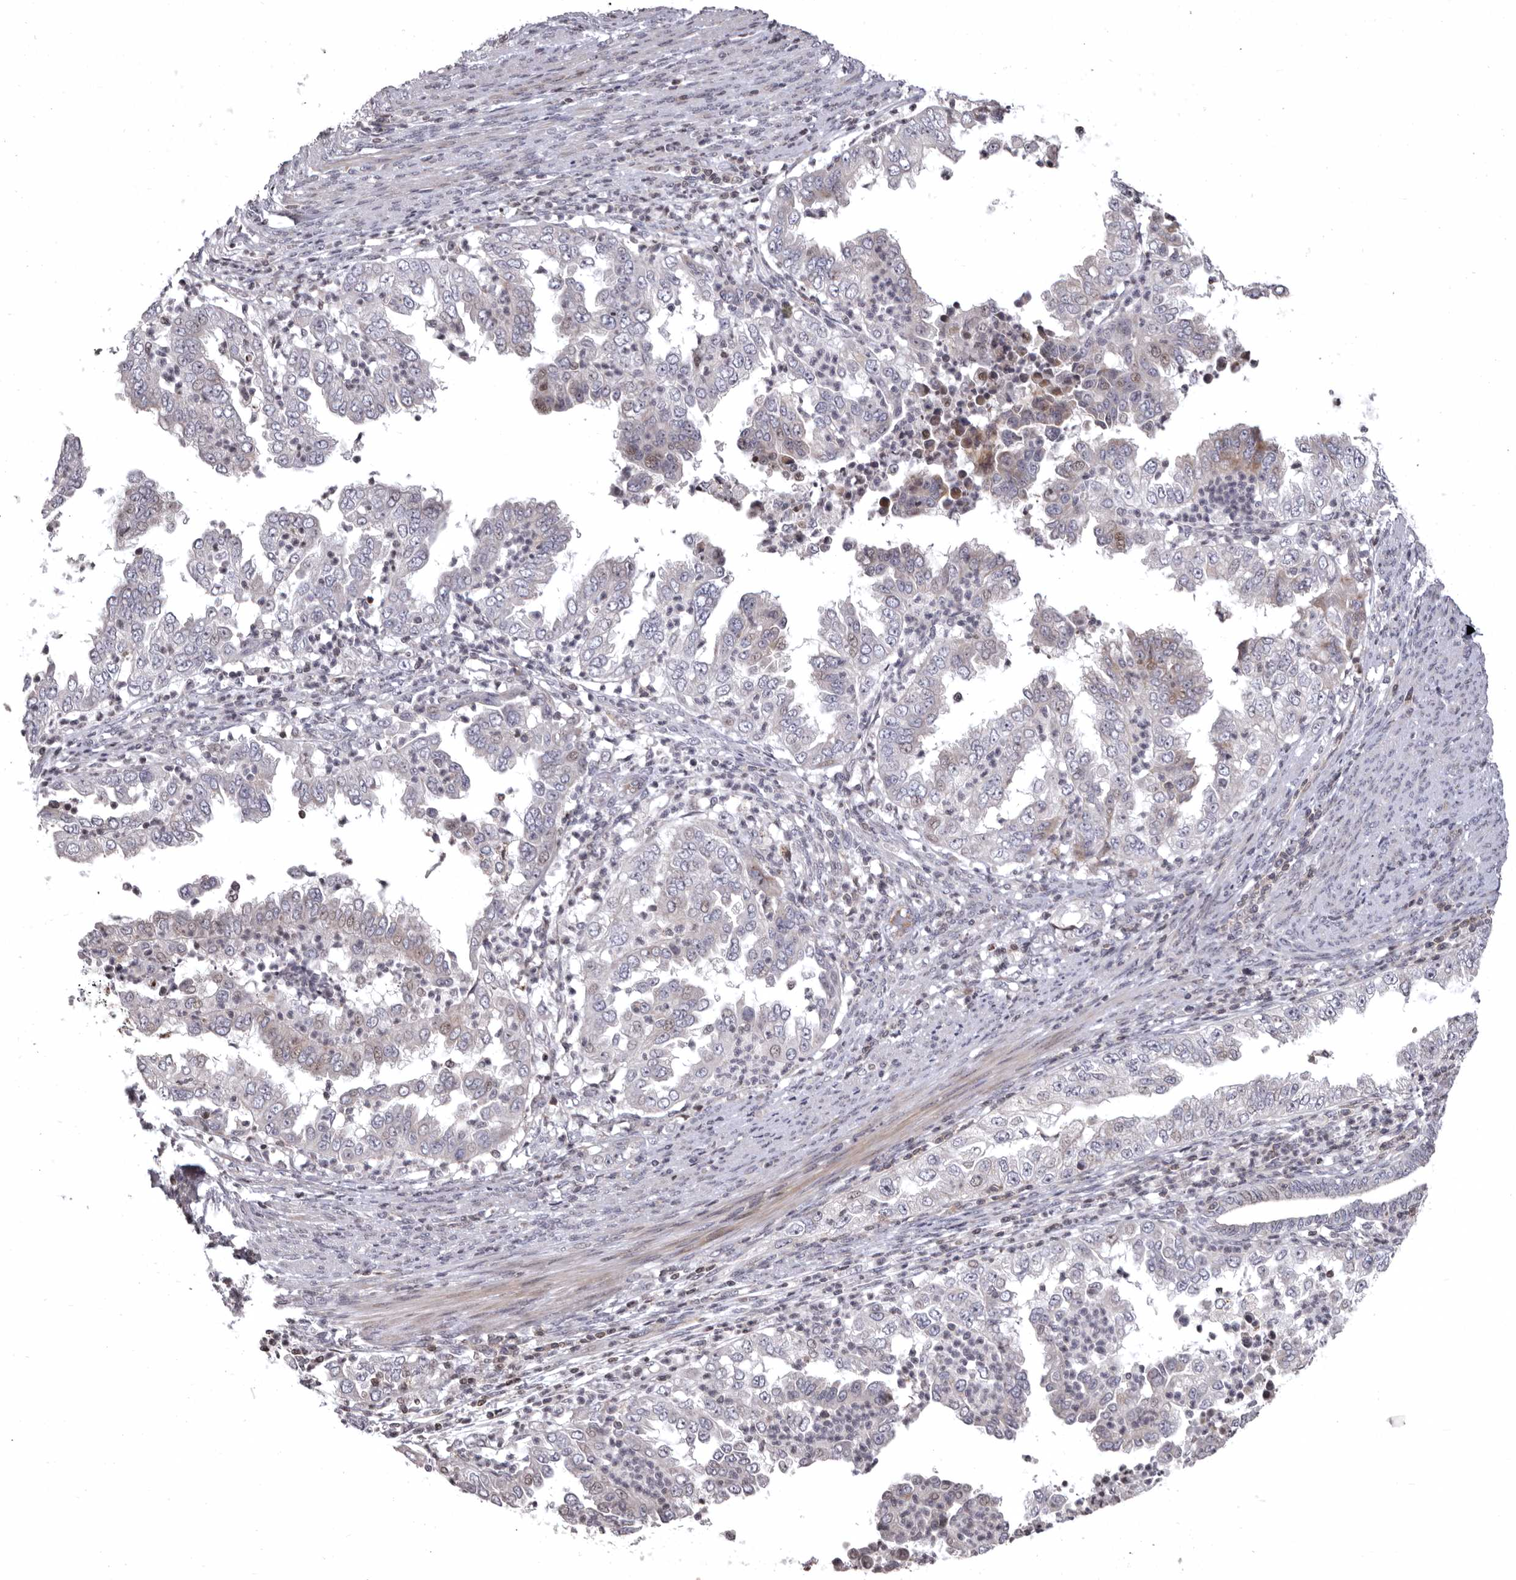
{"staining": {"intensity": "moderate", "quantity": "<25%", "location": "nuclear"}, "tissue": "endometrial cancer", "cell_type": "Tumor cells", "image_type": "cancer", "snomed": [{"axis": "morphology", "description": "Adenocarcinoma, NOS"}, {"axis": "topography", "description": "Endometrium"}], "caption": "Immunohistochemical staining of endometrial cancer exhibits low levels of moderate nuclear expression in approximately <25% of tumor cells.", "gene": "AZIN1", "patient": {"sex": "female", "age": 85}}